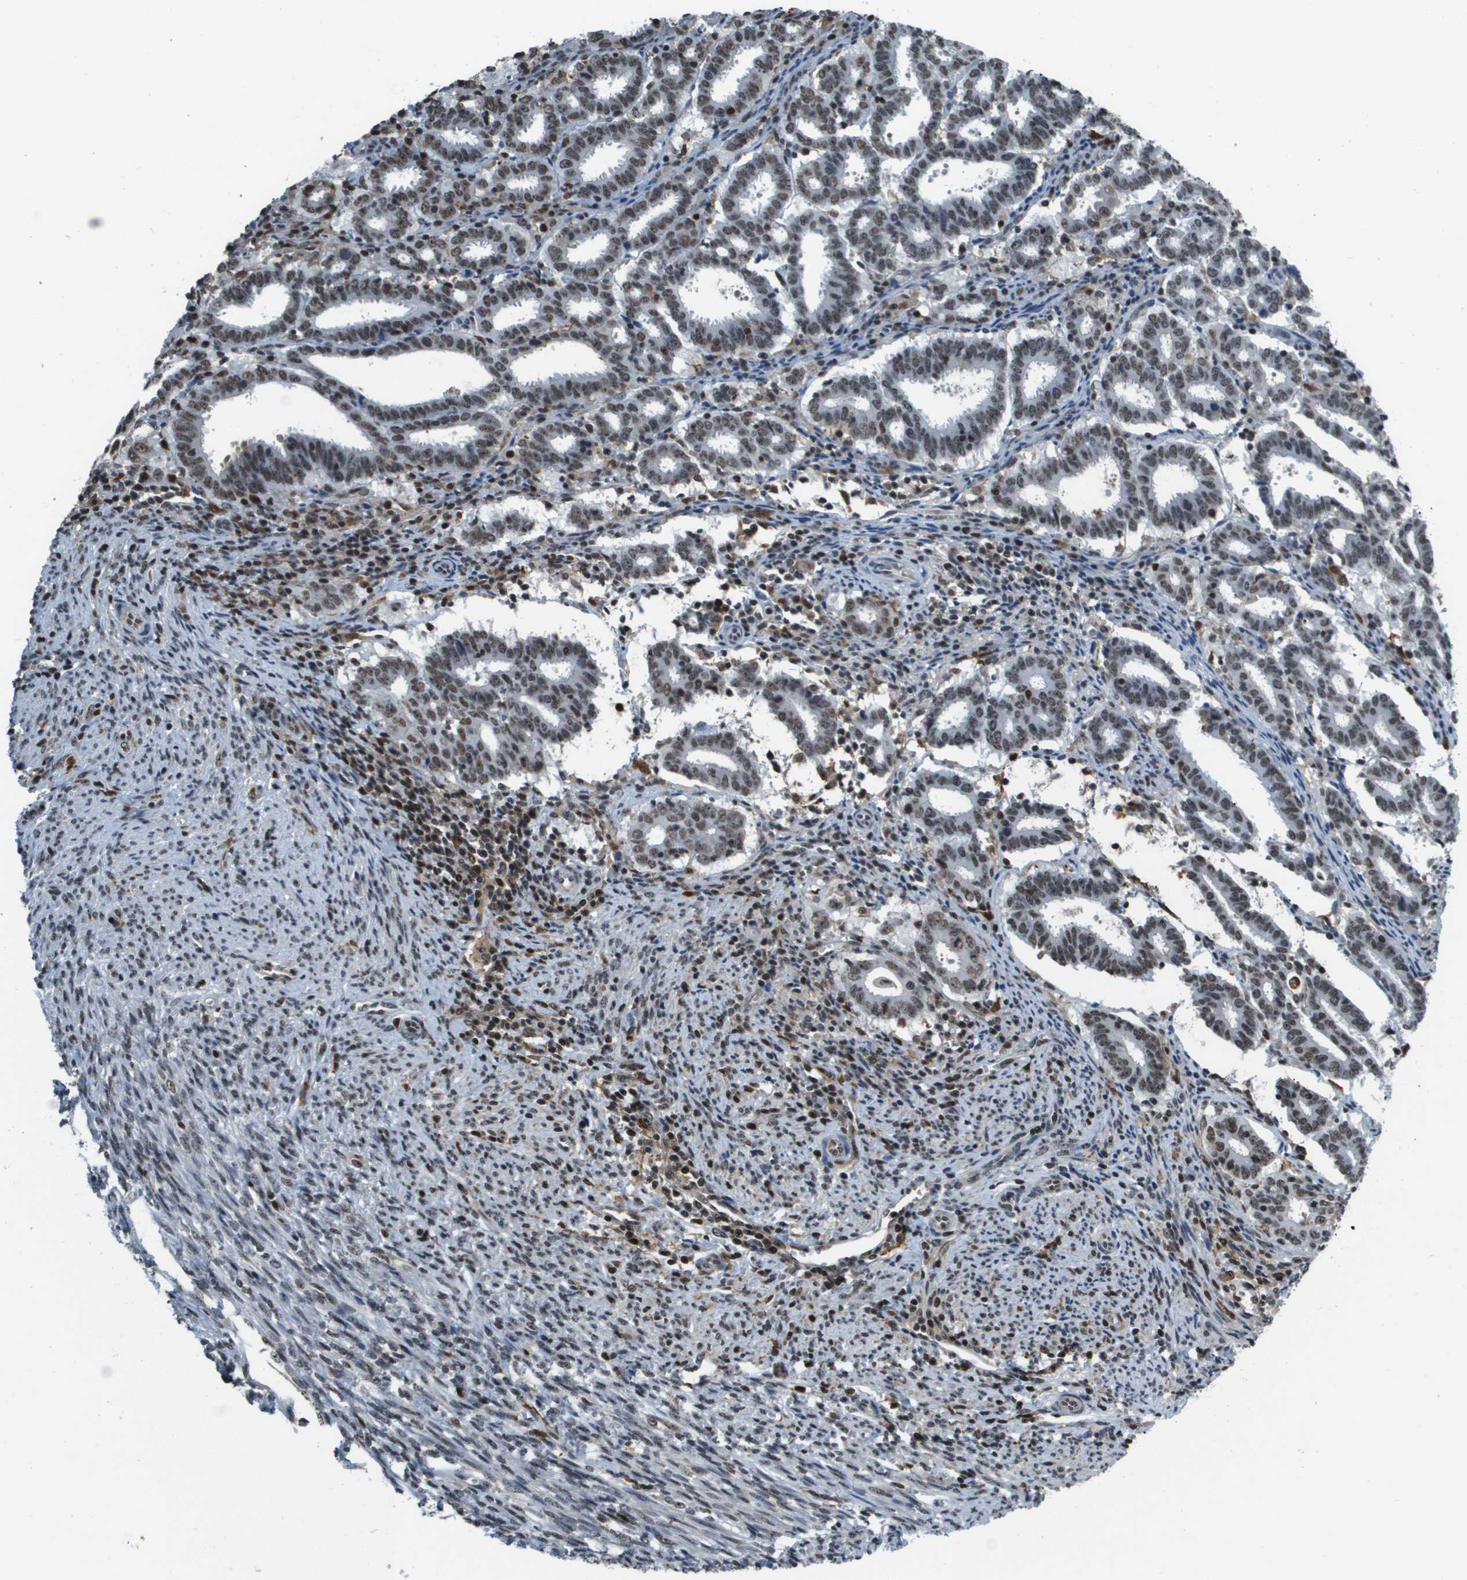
{"staining": {"intensity": "weak", "quantity": "25%-75%", "location": "nuclear"}, "tissue": "endometrial cancer", "cell_type": "Tumor cells", "image_type": "cancer", "snomed": [{"axis": "morphology", "description": "Adenocarcinoma, NOS"}, {"axis": "topography", "description": "Uterus"}], "caption": "Weak nuclear expression for a protein is present in approximately 25%-75% of tumor cells of adenocarcinoma (endometrial) using immunohistochemistry (IHC).", "gene": "EP400", "patient": {"sex": "female", "age": 83}}